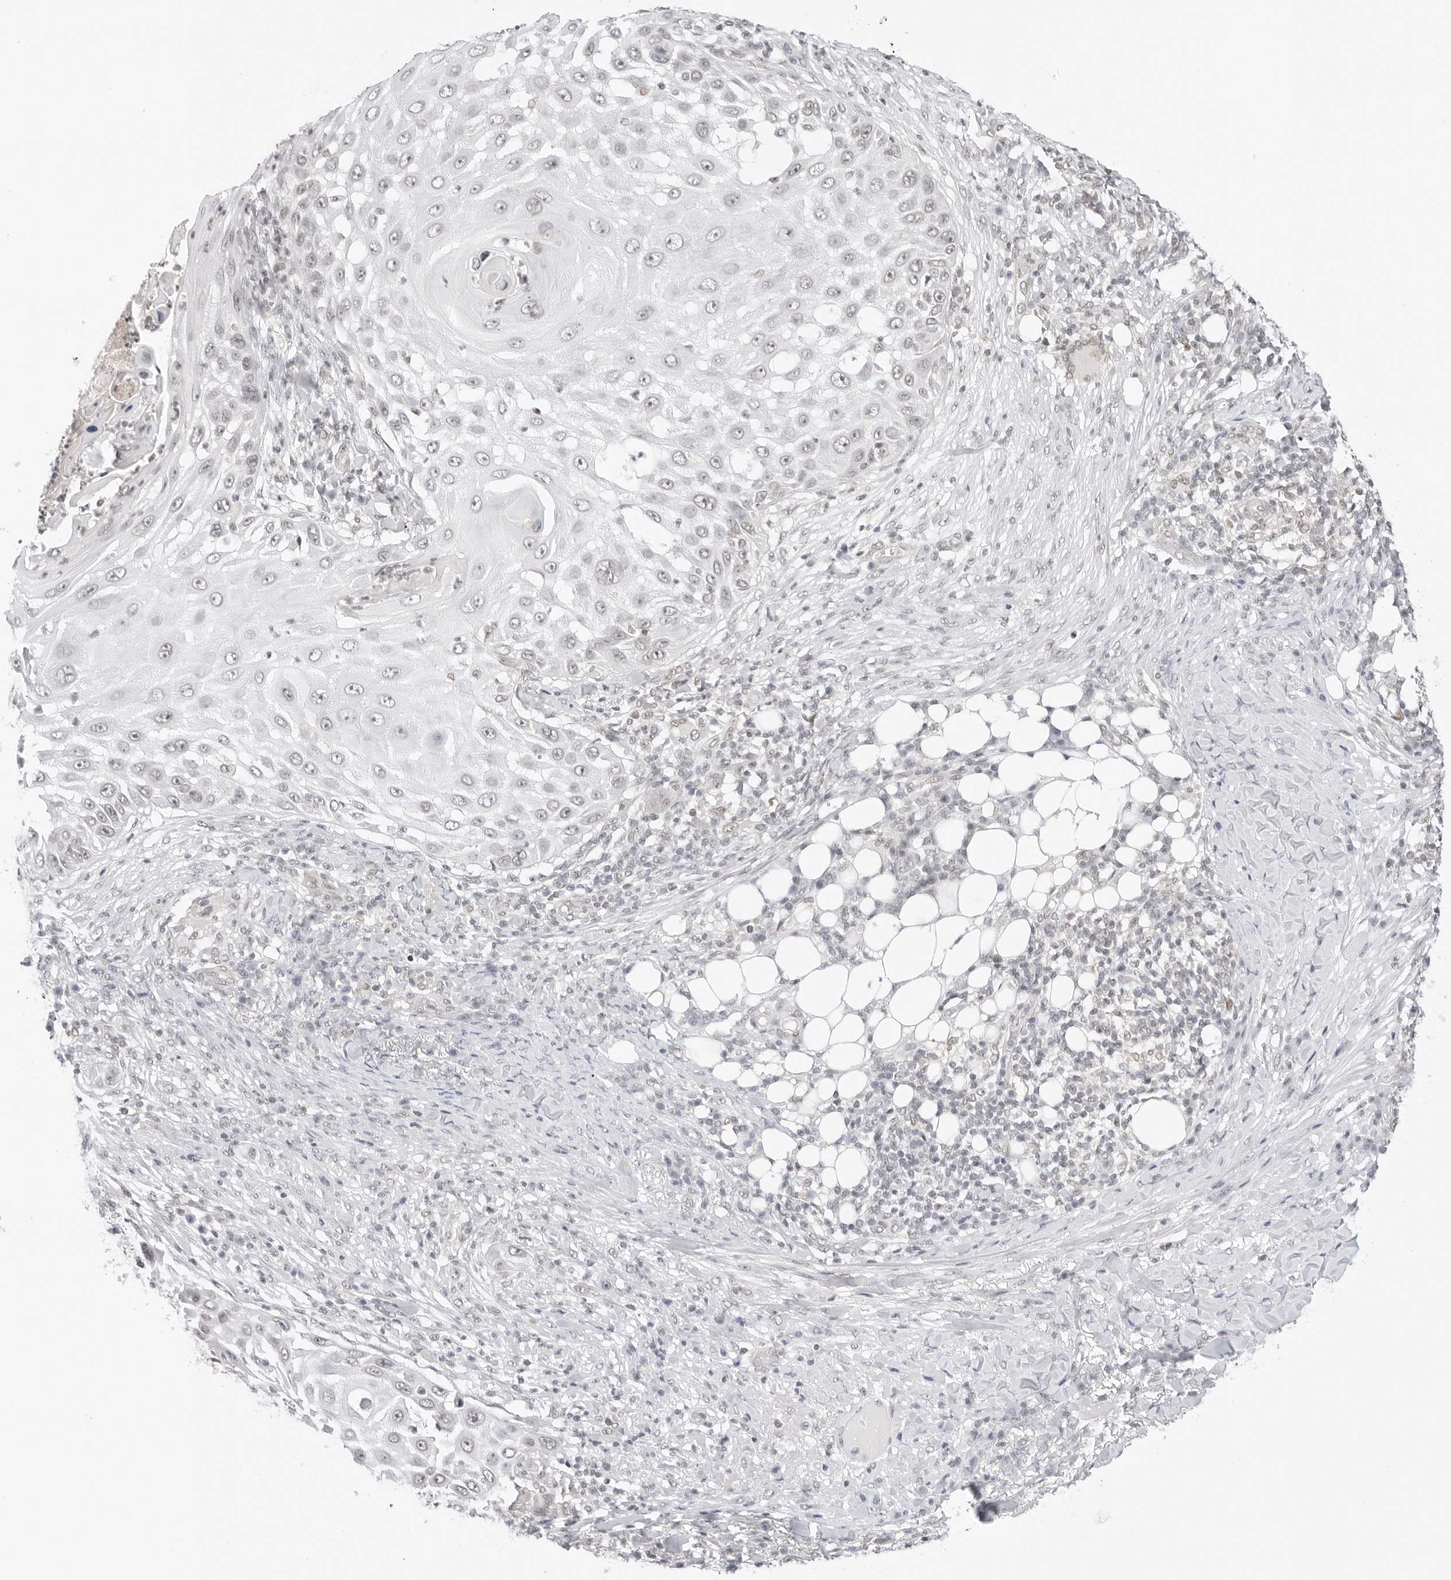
{"staining": {"intensity": "negative", "quantity": "none", "location": "none"}, "tissue": "skin cancer", "cell_type": "Tumor cells", "image_type": "cancer", "snomed": [{"axis": "morphology", "description": "Squamous cell carcinoma, NOS"}, {"axis": "topography", "description": "Skin"}], "caption": "This is a histopathology image of immunohistochemistry (IHC) staining of skin cancer (squamous cell carcinoma), which shows no staining in tumor cells.", "gene": "TCIM", "patient": {"sex": "female", "age": 44}}